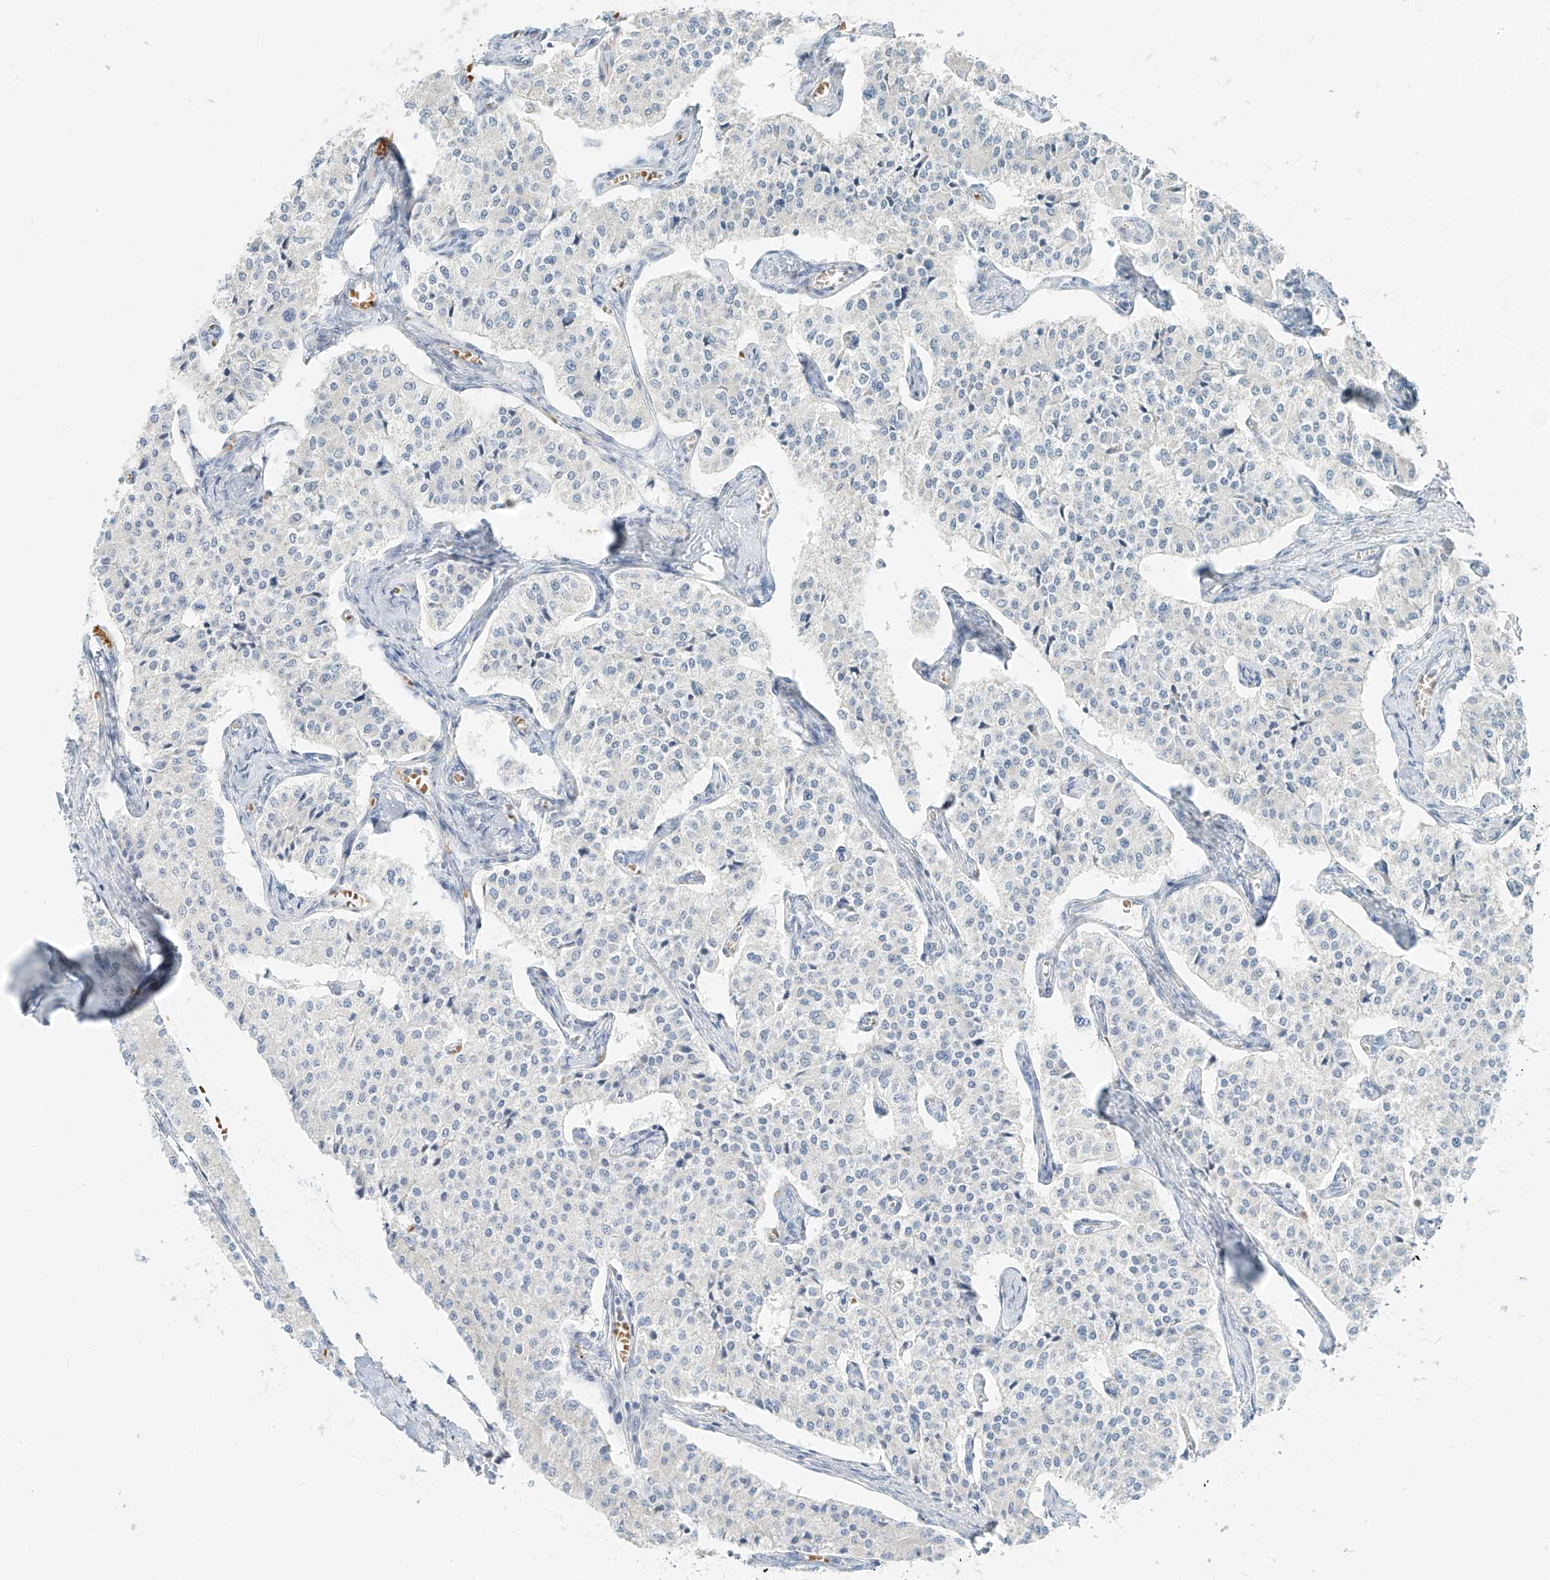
{"staining": {"intensity": "negative", "quantity": "none", "location": "none"}, "tissue": "carcinoid", "cell_type": "Tumor cells", "image_type": "cancer", "snomed": [{"axis": "morphology", "description": "Carcinoid, malignant, NOS"}, {"axis": "topography", "description": "Colon"}], "caption": "The image demonstrates no significant positivity in tumor cells of carcinoid. The staining is performed using DAB (3,3'-diaminobenzidine) brown chromogen with nuclei counter-stained in using hematoxylin.", "gene": "PGC", "patient": {"sex": "female", "age": 52}}